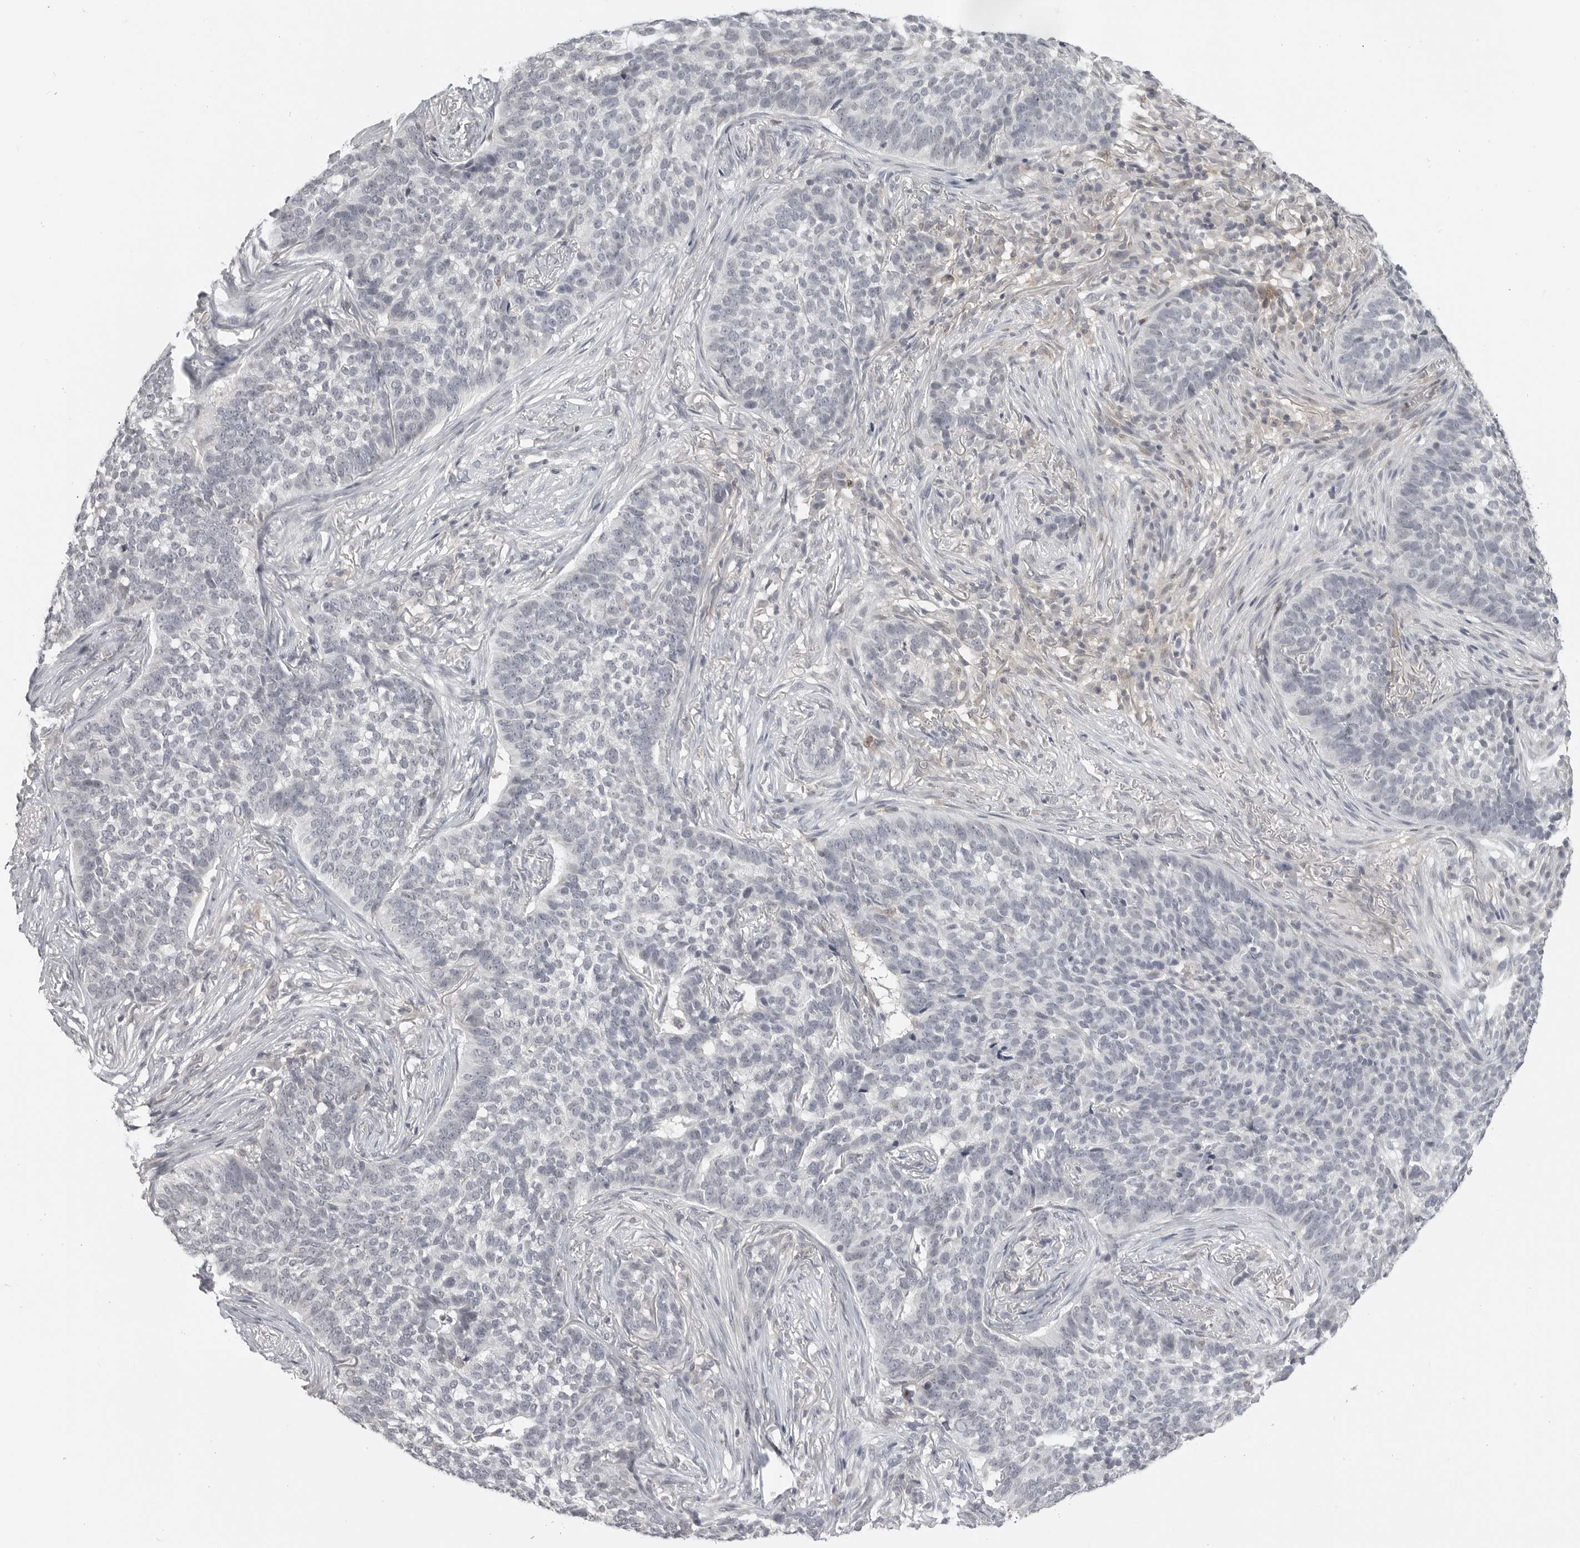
{"staining": {"intensity": "negative", "quantity": "none", "location": "none"}, "tissue": "skin cancer", "cell_type": "Tumor cells", "image_type": "cancer", "snomed": [{"axis": "morphology", "description": "Basal cell carcinoma"}, {"axis": "topography", "description": "Skin"}], "caption": "Immunohistochemical staining of skin basal cell carcinoma exhibits no significant staining in tumor cells.", "gene": "IFNGR1", "patient": {"sex": "male", "age": 85}}